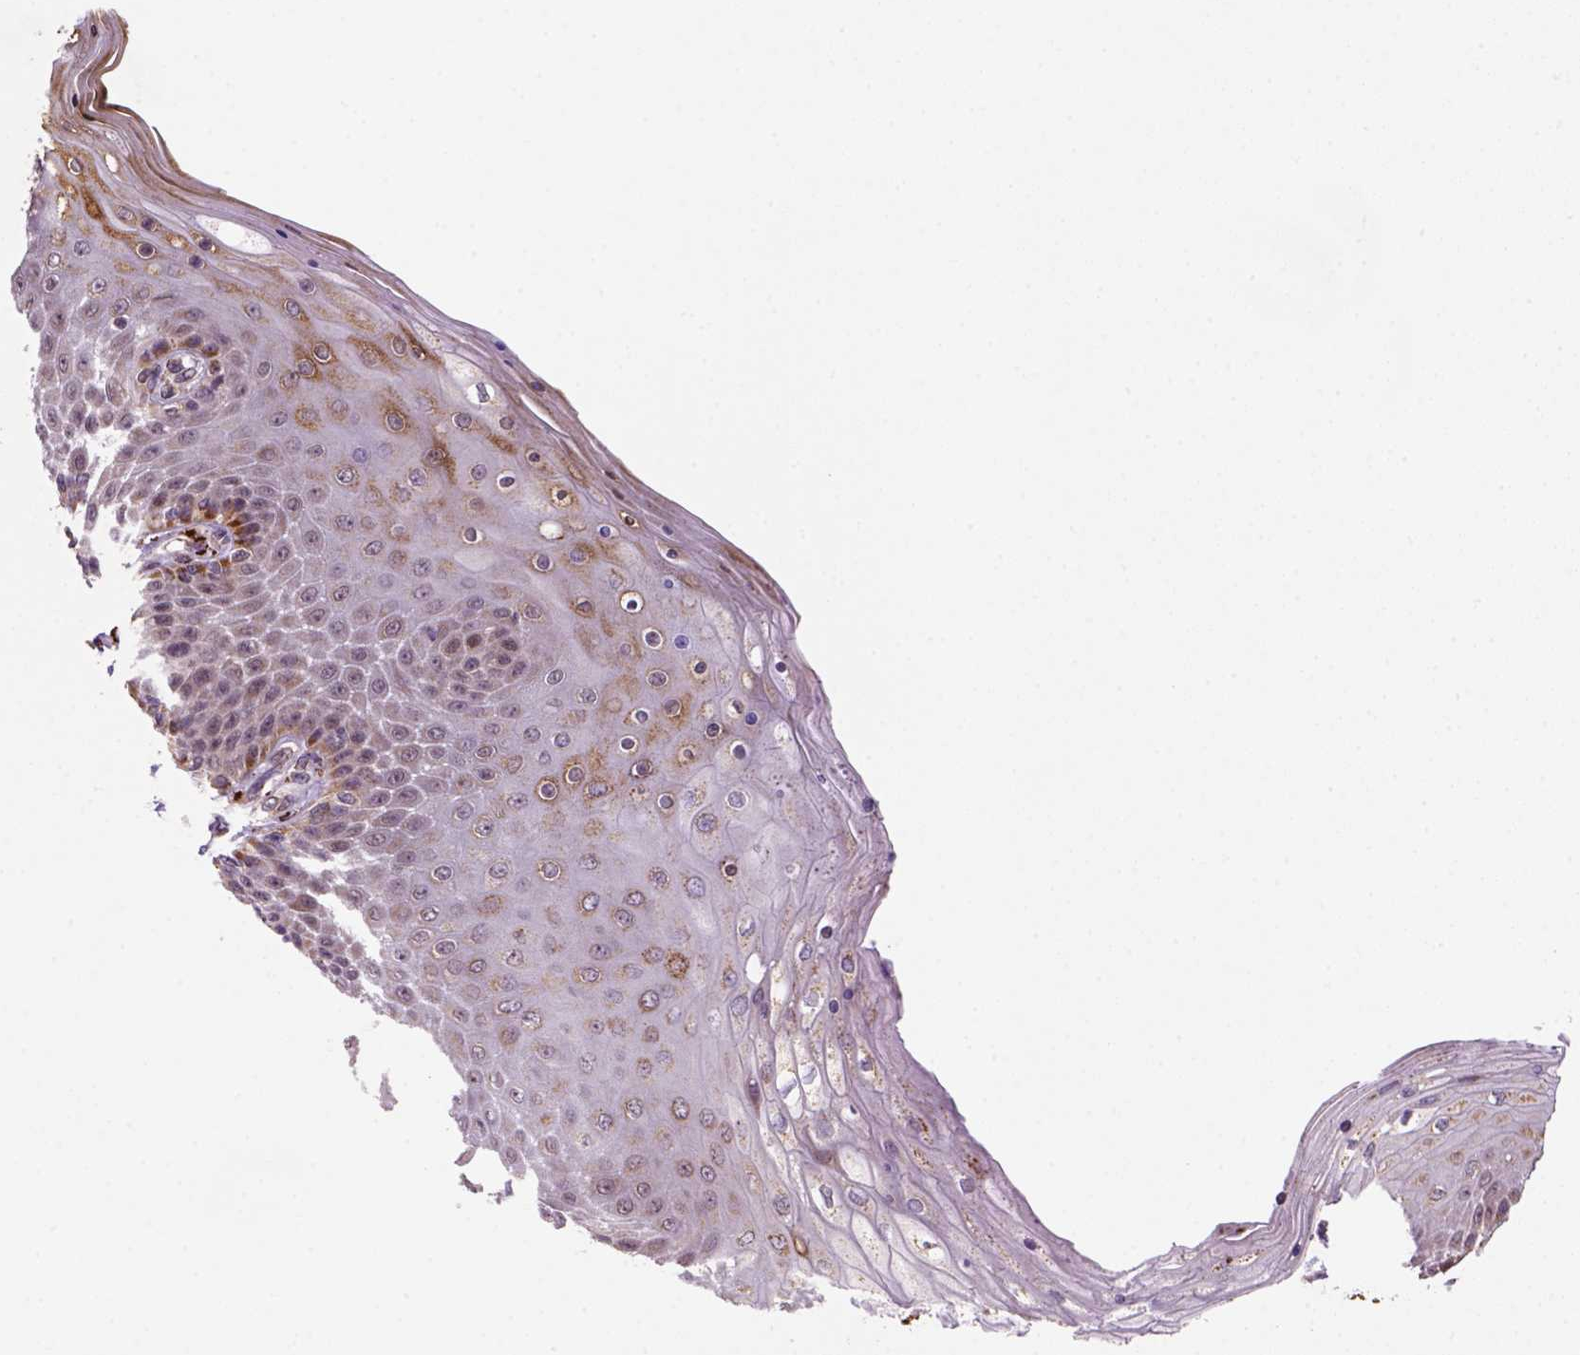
{"staining": {"intensity": "moderate", "quantity": "<25%", "location": "cytoplasmic/membranous"}, "tissue": "skin", "cell_type": "Epidermal cells", "image_type": "normal", "snomed": [{"axis": "morphology", "description": "Normal tissue, NOS"}, {"axis": "topography", "description": "Anal"}], "caption": "Protein analysis of benign skin shows moderate cytoplasmic/membranous staining in approximately <25% of epidermal cells. (IHC, brightfield microscopy, high magnification).", "gene": "FZD7", "patient": {"sex": "female", "age": 46}}